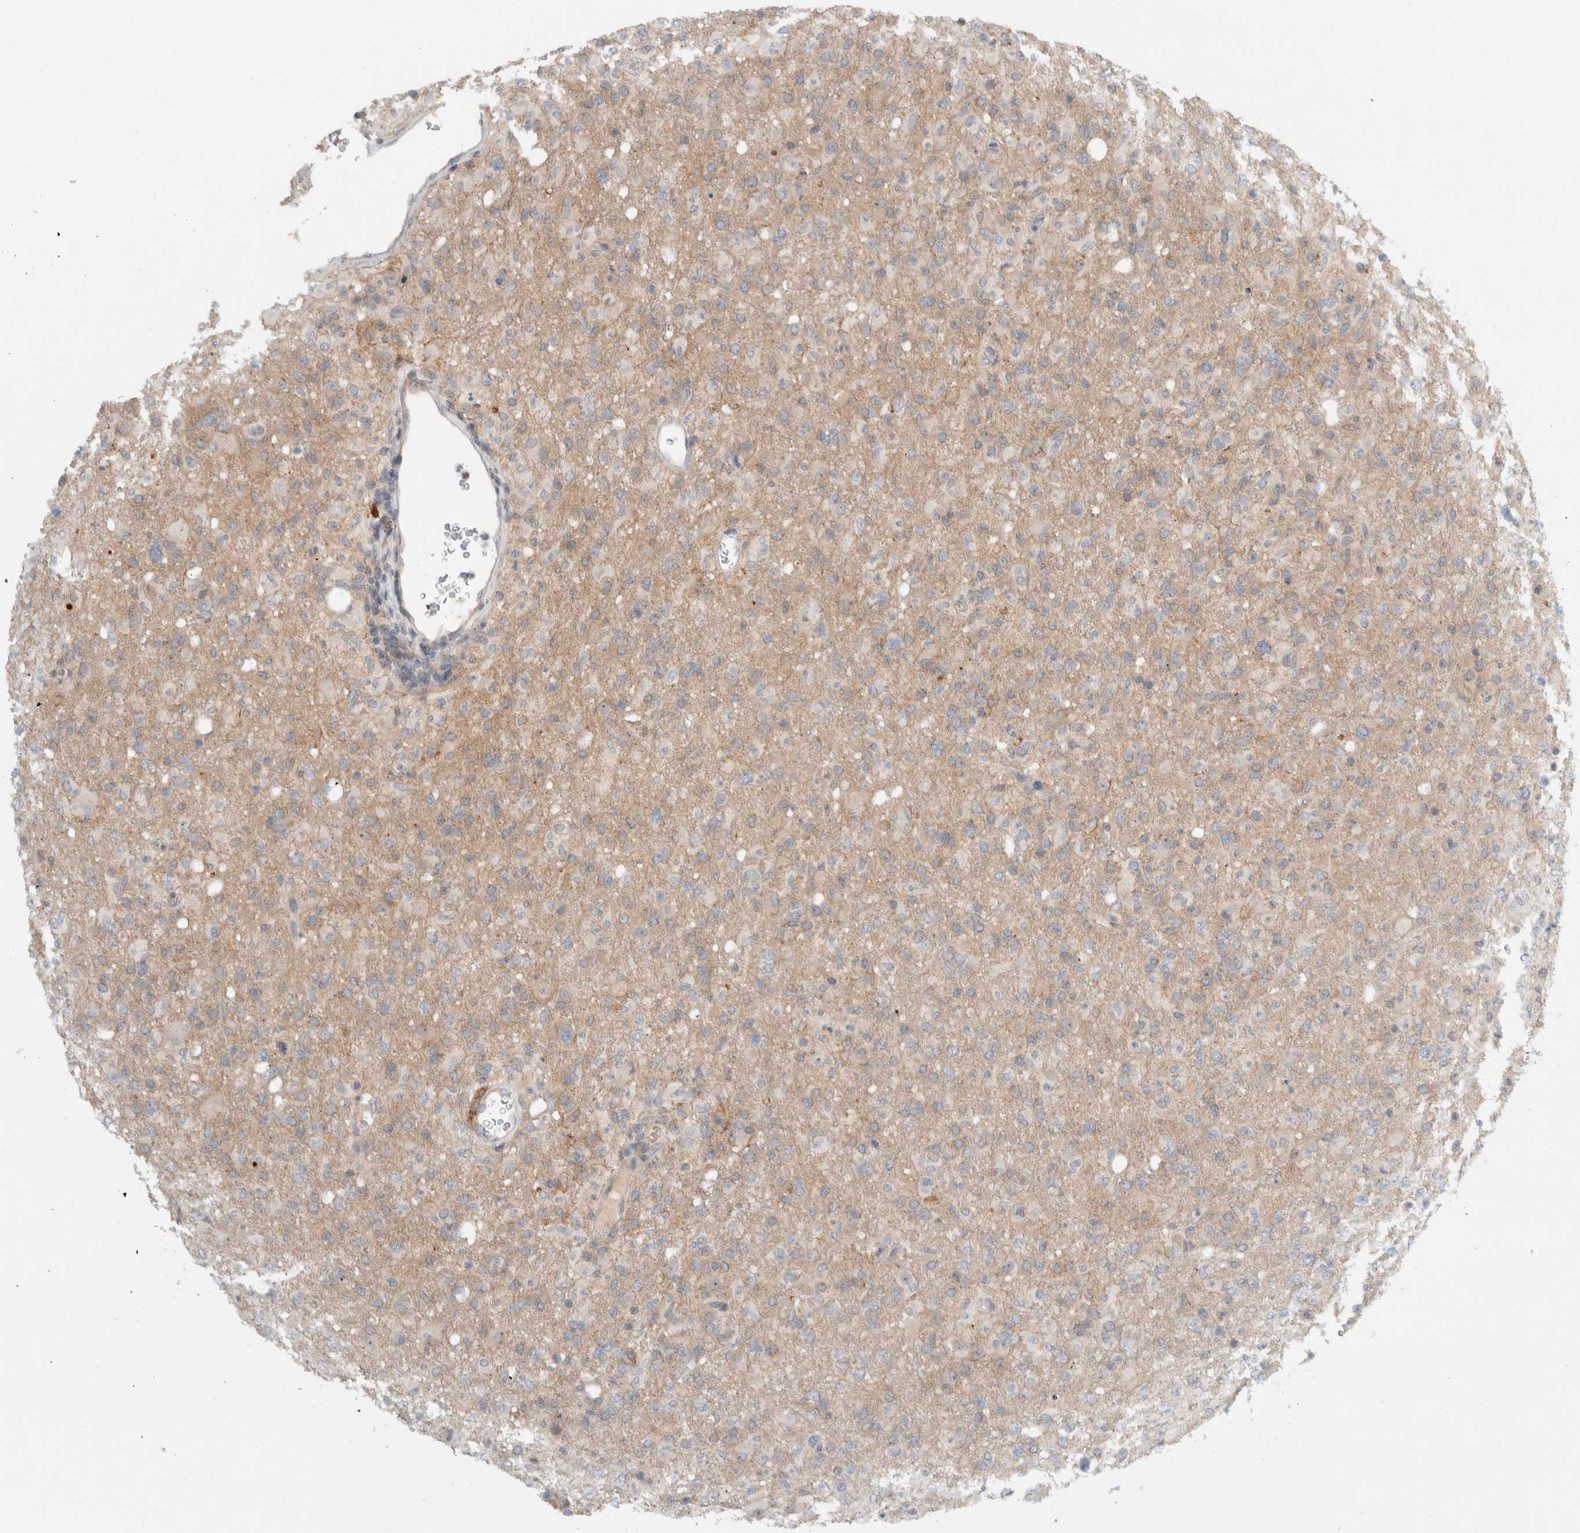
{"staining": {"intensity": "weak", "quantity": ">75%", "location": "cytoplasmic/membranous"}, "tissue": "glioma", "cell_type": "Tumor cells", "image_type": "cancer", "snomed": [{"axis": "morphology", "description": "Glioma, malignant, High grade"}, {"axis": "topography", "description": "Brain"}], "caption": "A micrograph of glioma stained for a protein reveals weak cytoplasmic/membranous brown staining in tumor cells.", "gene": "MPRIP", "patient": {"sex": "female", "age": 57}}